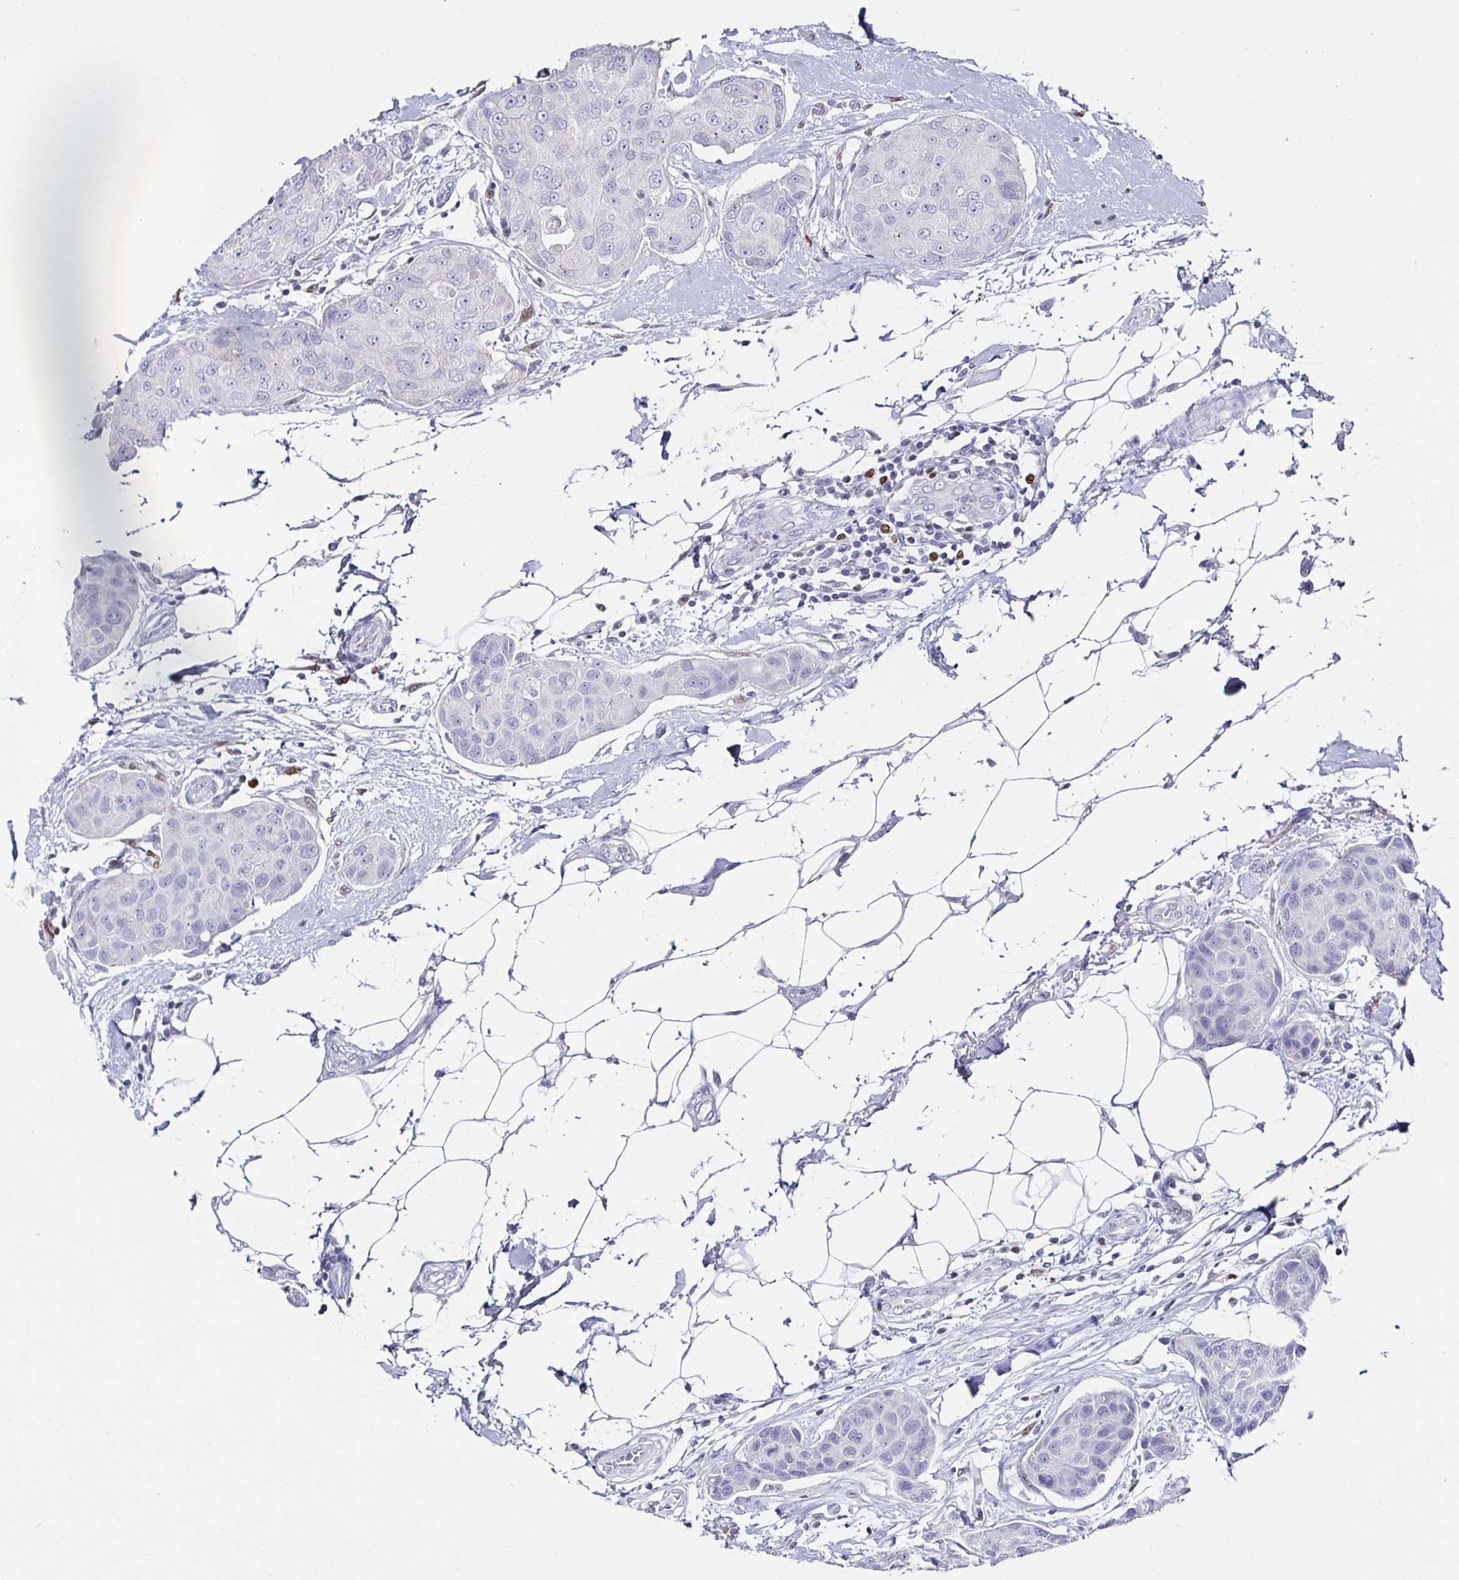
{"staining": {"intensity": "negative", "quantity": "none", "location": "none"}, "tissue": "breast cancer", "cell_type": "Tumor cells", "image_type": "cancer", "snomed": [{"axis": "morphology", "description": "Duct carcinoma"}, {"axis": "topography", "description": "Breast"}, {"axis": "topography", "description": "Lymph node"}], "caption": "IHC of breast cancer displays no positivity in tumor cells.", "gene": "RUNX2", "patient": {"sex": "female", "age": 80}}